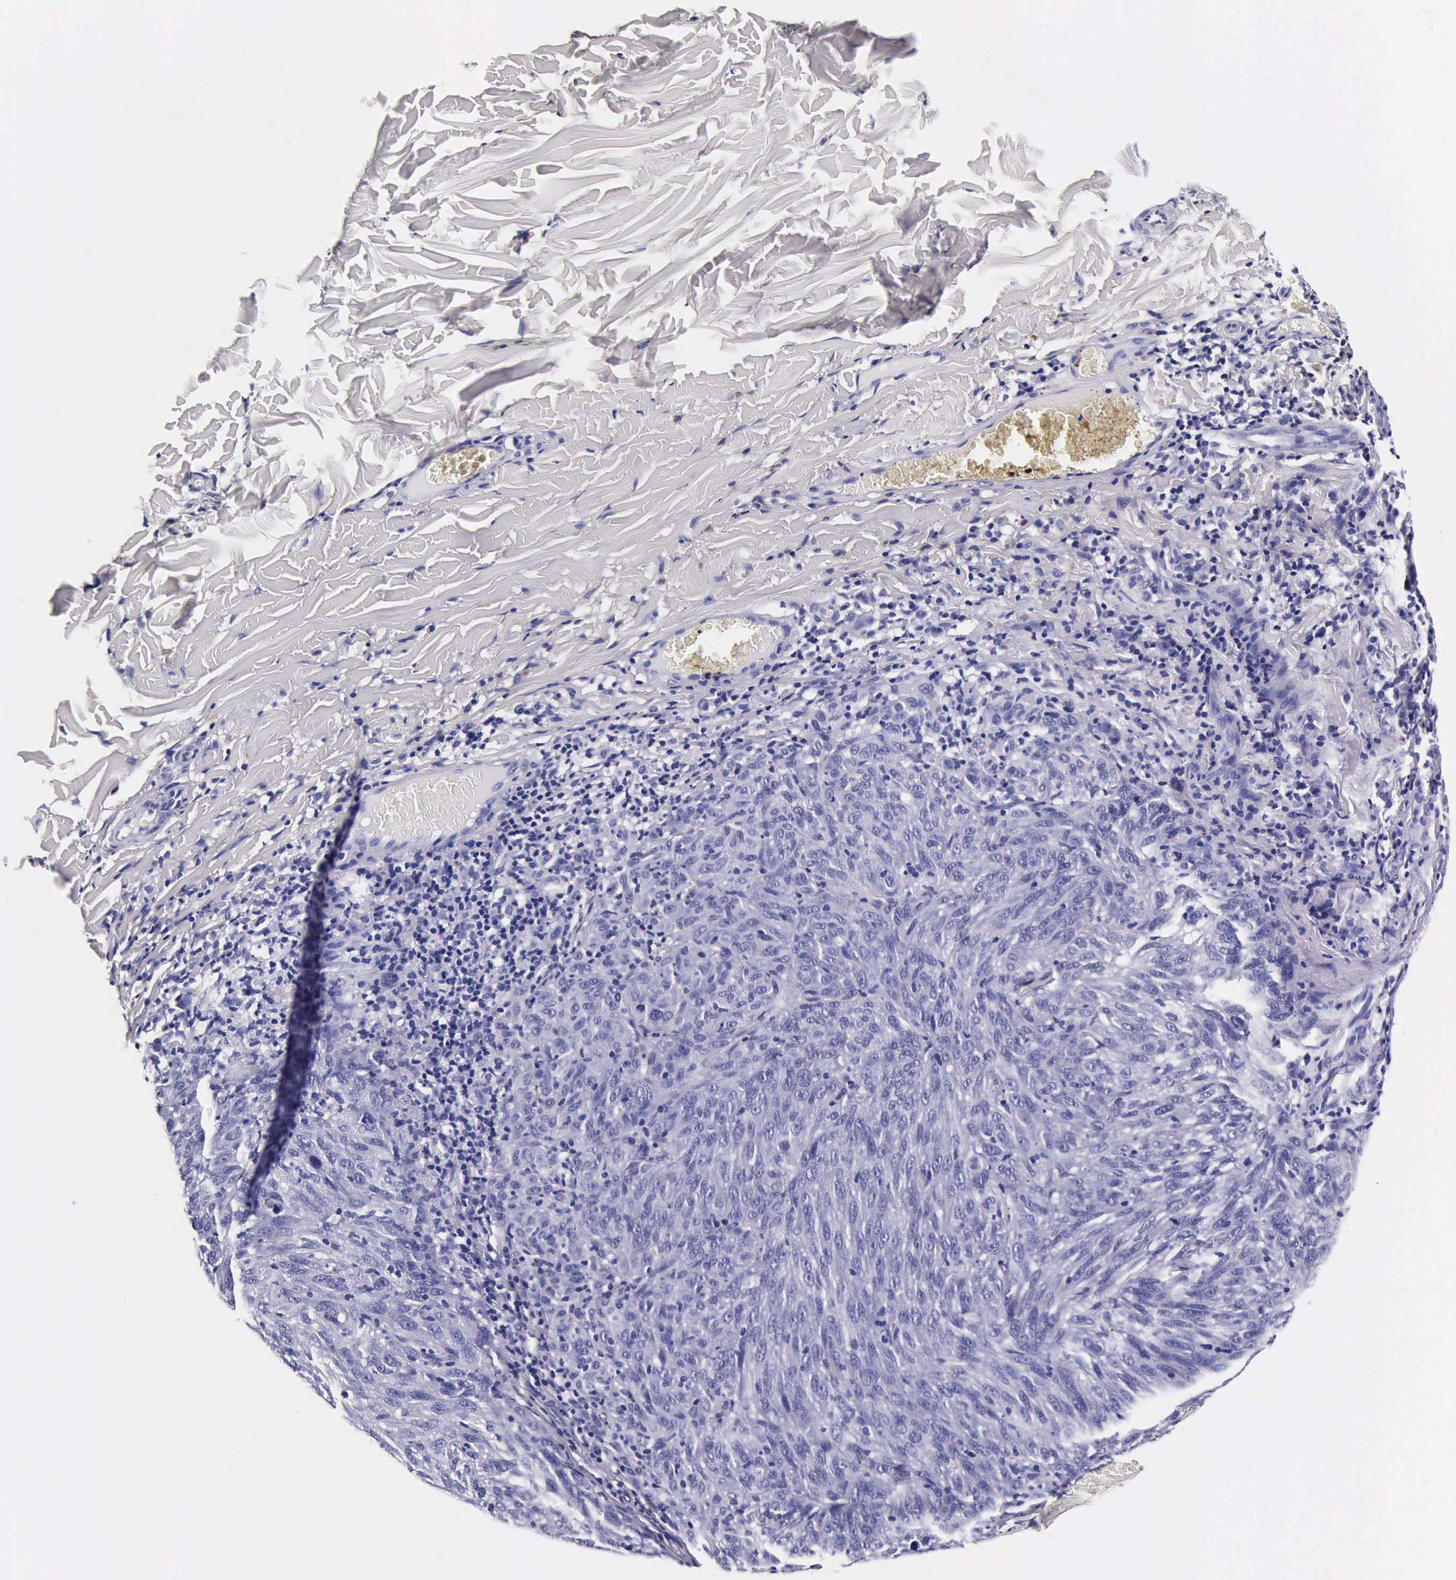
{"staining": {"intensity": "negative", "quantity": "none", "location": "none"}, "tissue": "melanoma", "cell_type": "Tumor cells", "image_type": "cancer", "snomed": [{"axis": "morphology", "description": "Malignant melanoma, NOS"}, {"axis": "topography", "description": "Skin"}], "caption": "Tumor cells are negative for brown protein staining in melanoma. (DAB (3,3'-diaminobenzidine) IHC with hematoxylin counter stain).", "gene": "IAPP", "patient": {"sex": "male", "age": 76}}